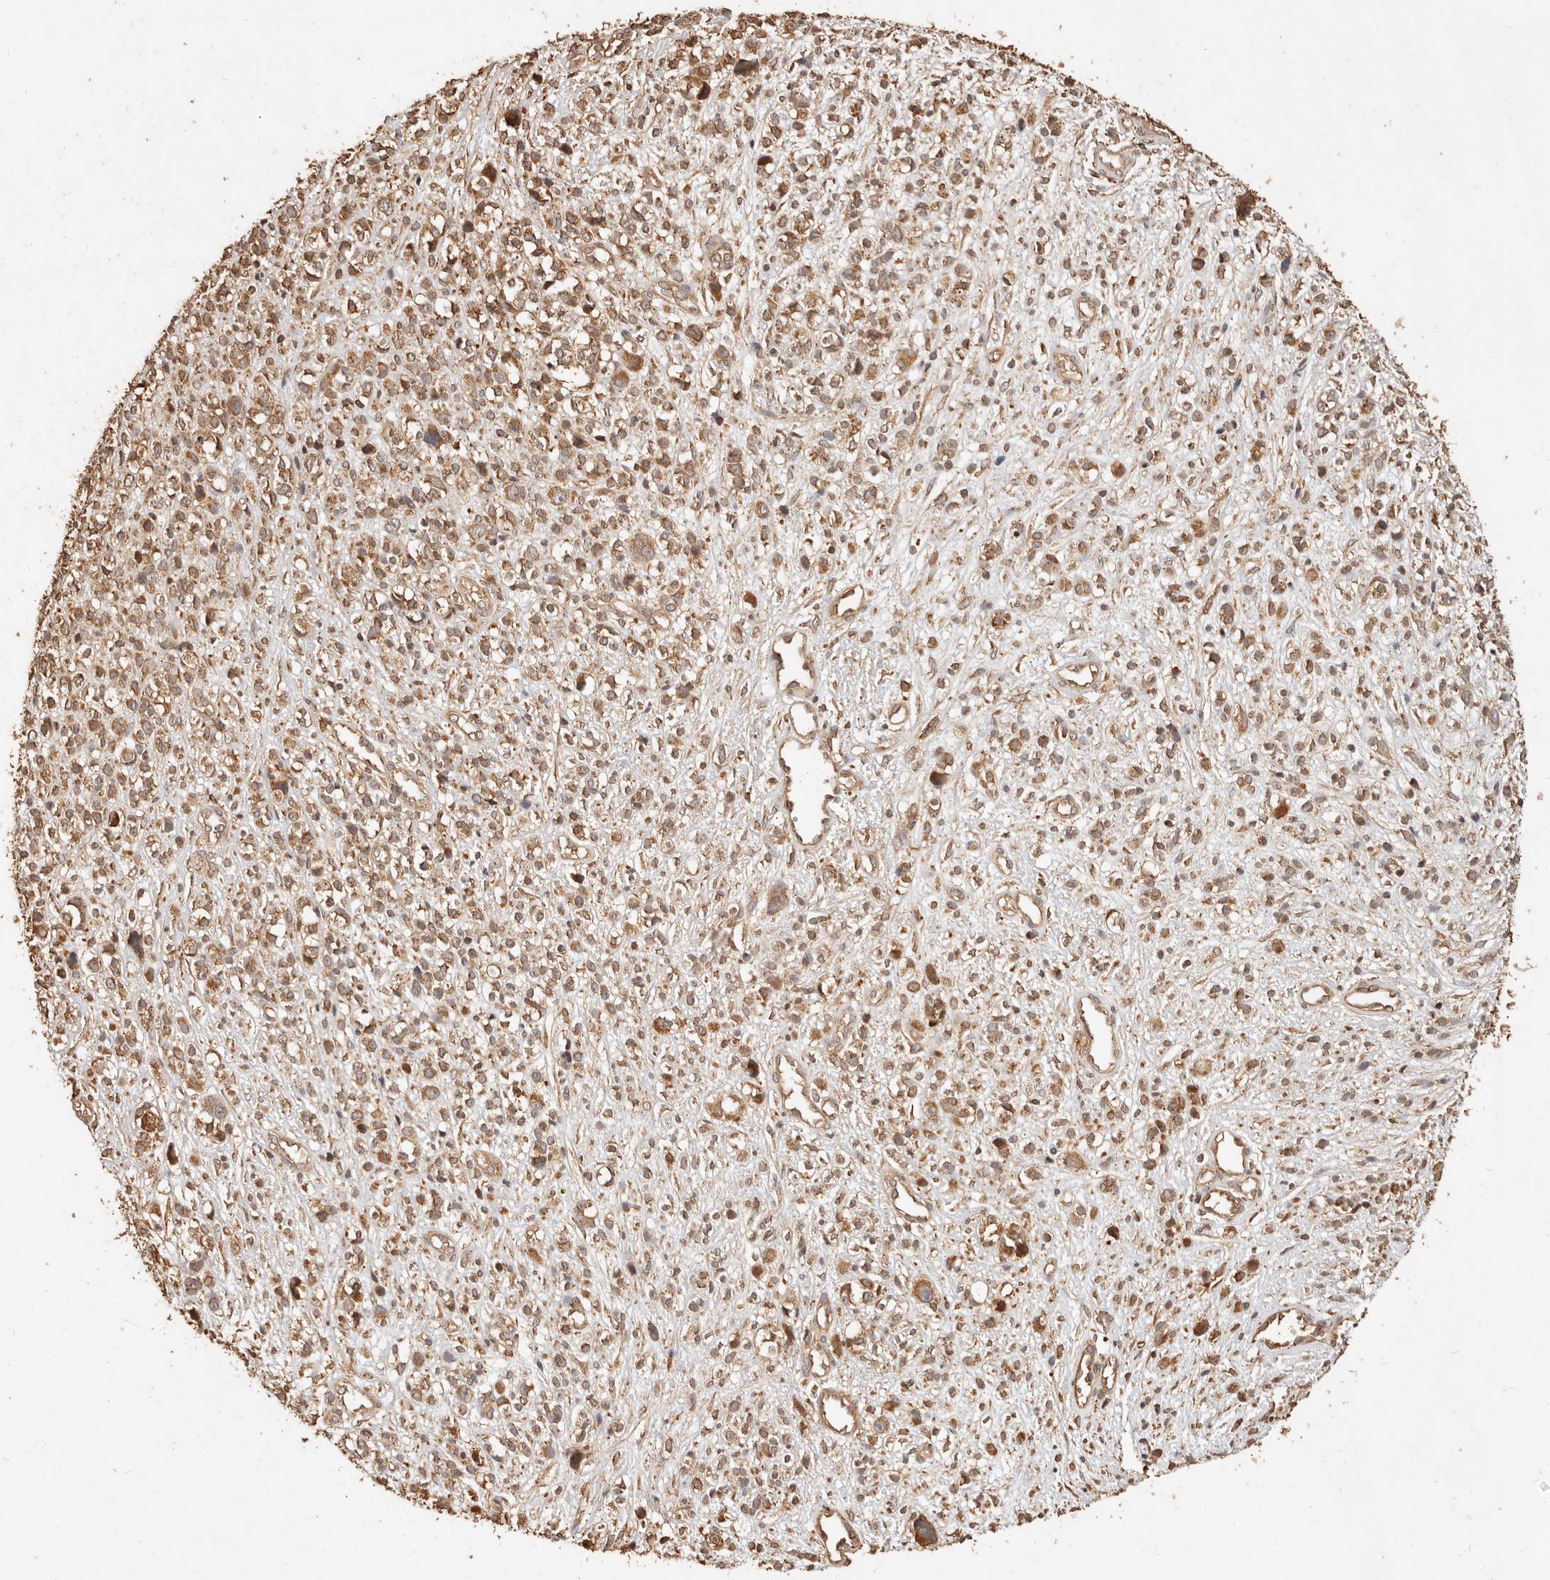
{"staining": {"intensity": "moderate", "quantity": ">75%", "location": "cytoplasmic/membranous"}, "tissue": "melanoma", "cell_type": "Tumor cells", "image_type": "cancer", "snomed": [{"axis": "morphology", "description": "Malignant melanoma, NOS"}, {"axis": "topography", "description": "Skin"}], "caption": "Malignant melanoma stained for a protein (brown) displays moderate cytoplasmic/membranous positive positivity in about >75% of tumor cells.", "gene": "FAM180B", "patient": {"sex": "female", "age": 55}}